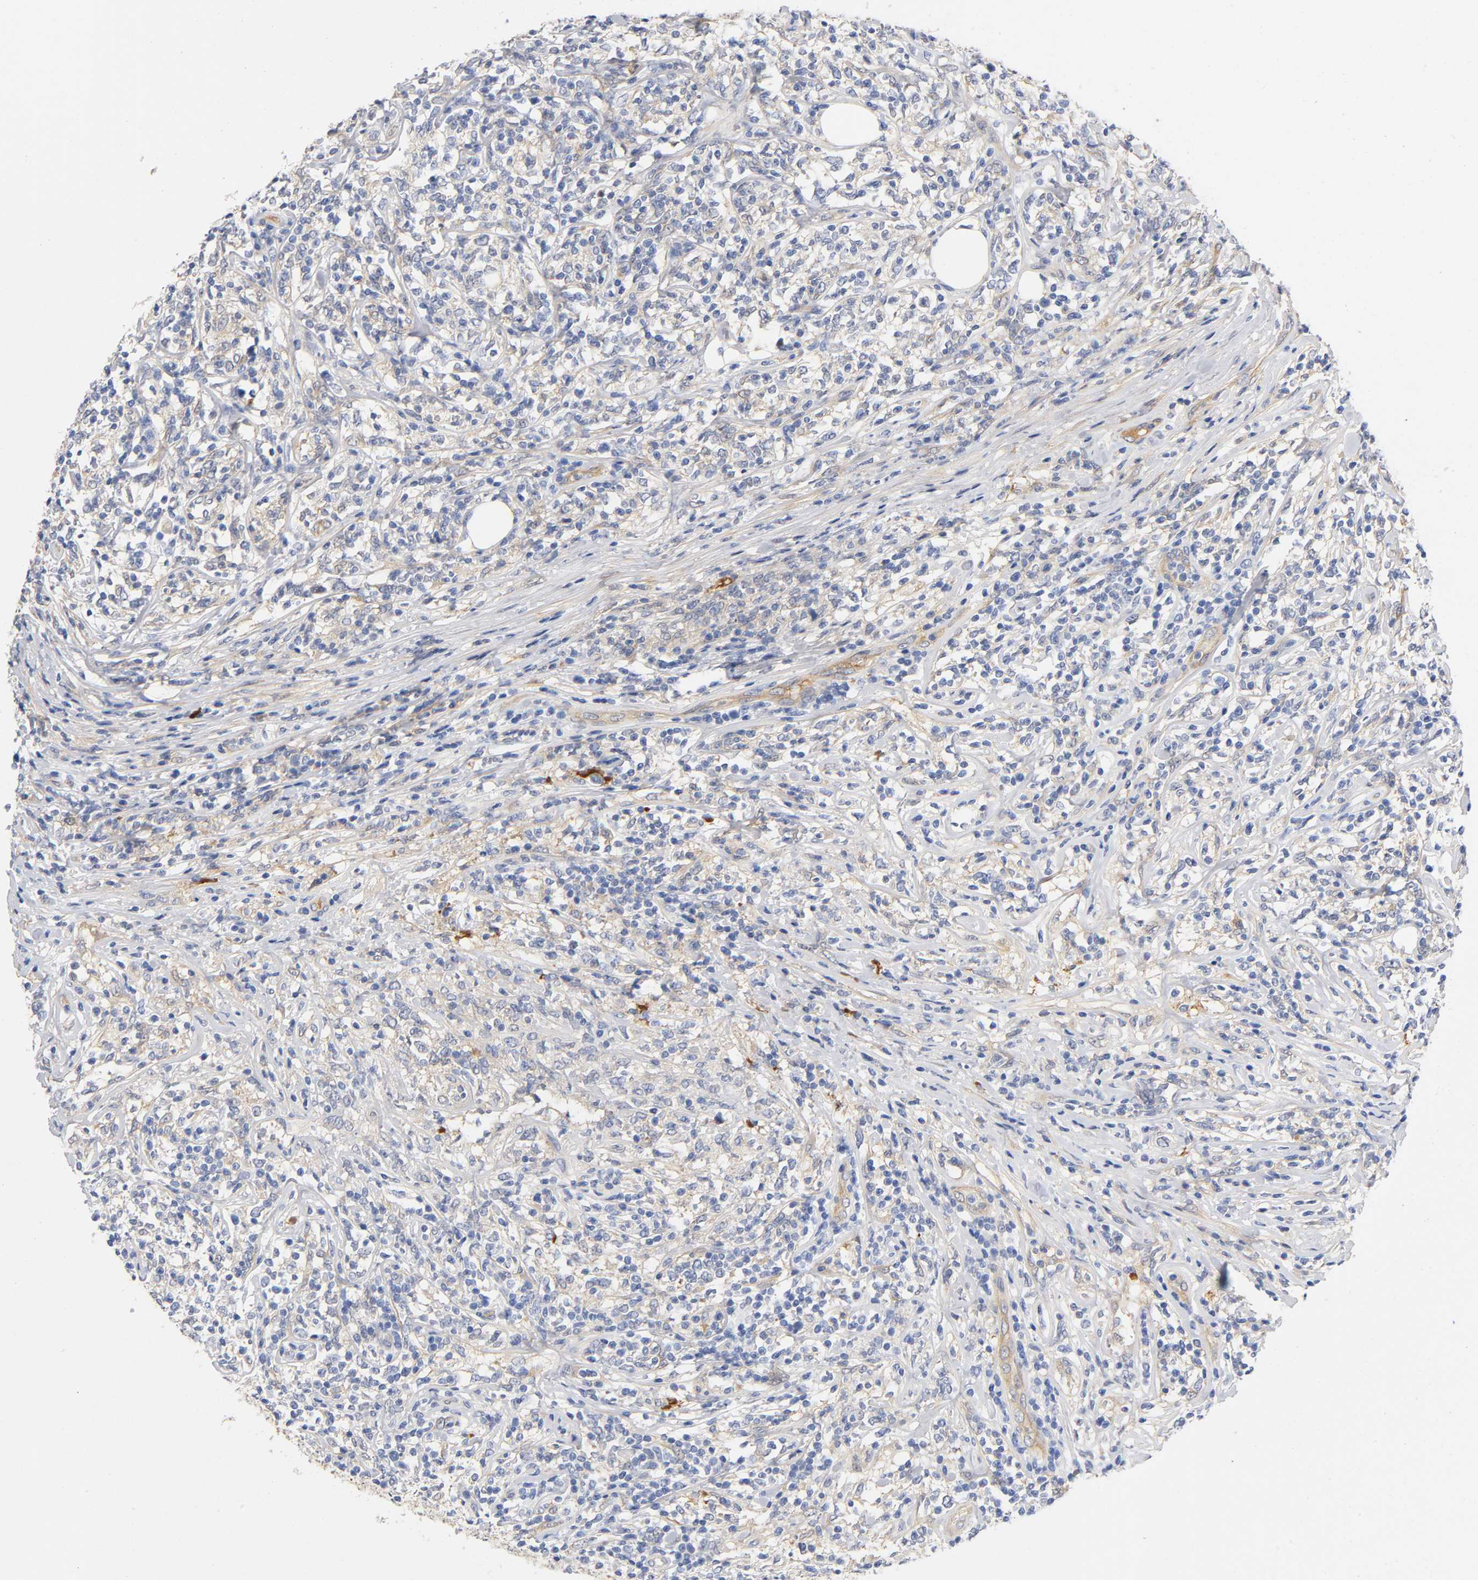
{"staining": {"intensity": "weak", "quantity": "25%-75%", "location": "cytoplasmic/membranous"}, "tissue": "lymphoma", "cell_type": "Tumor cells", "image_type": "cancer", "snomed": [{"axis": "morphology", "description": "Malignant lymphoma, non-Hodgkin's type, High grade"}, {"axis": "topography", "description": "Lymph node"}], "caption": "High-grade malignant lymphoma, non-Hodgkin's type was stained to show a protein in brown. There is low levels of weak cytoplasmic/membranous staining in about 25%-75% of tumor cells.", "gene": "TNC", "patient": {"sex": "female", "age": 84}}